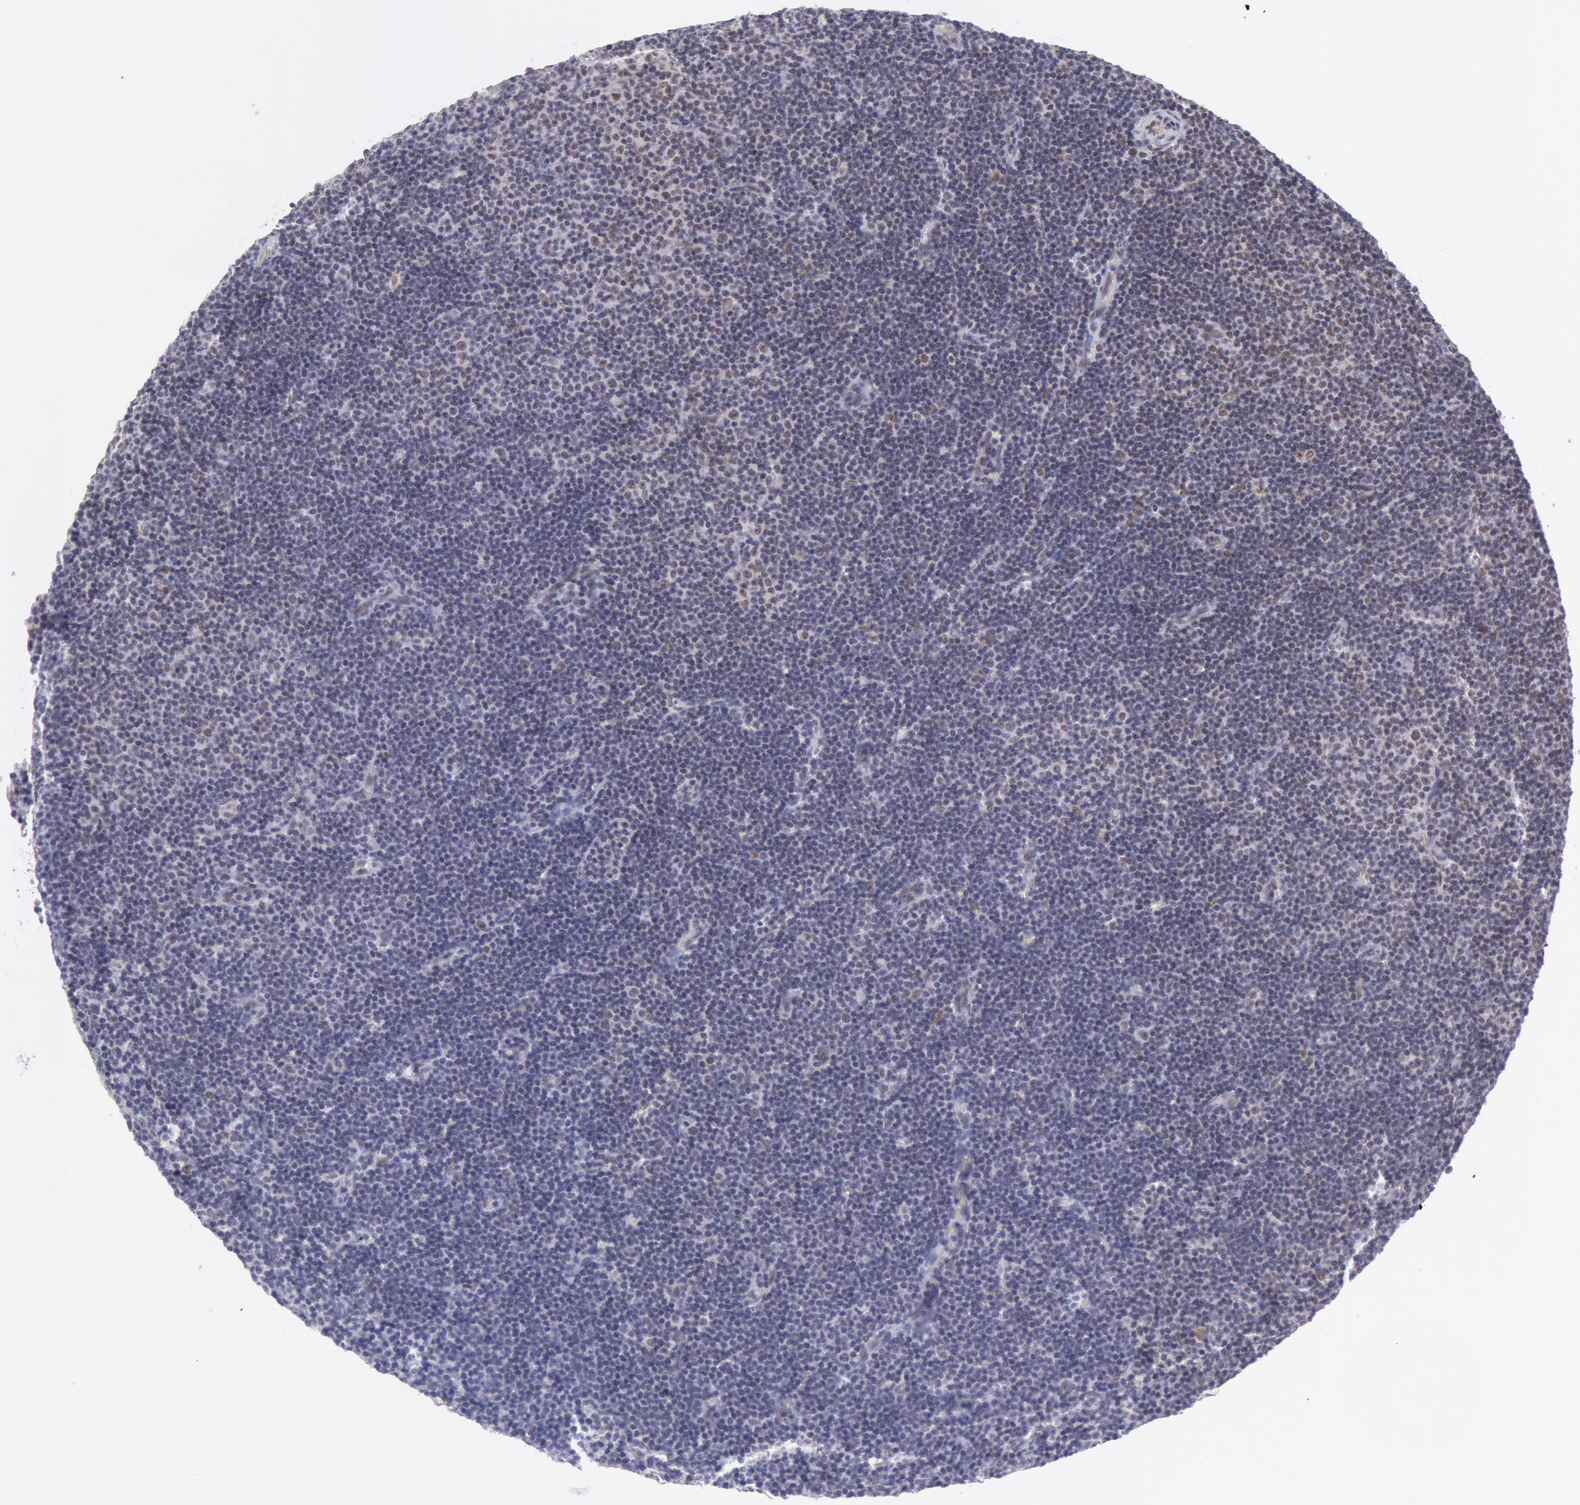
{"staining": {"intensity": "weak", "quantity": "<25%", "location": "nuclear"}, "tissue": "lymphoma", "cell_type": "Tumor cells", "image_type": "cancer", "snomed": [{"axis": "morphology", "description": "Malignant lymphoma, non-Hodgkin's type, Low grade"}, {"axis": "topography", "description": "Lymph node"}], "caption": "Immunohistochemistry micrograph of malignant lymphoma, non-Hodgkin's type (low-grade) stained for a protein (brown), which reveals no staining in tumor cells.", "gene": "CDKN2B", "patient": {"sex": "male", "age": 57}}